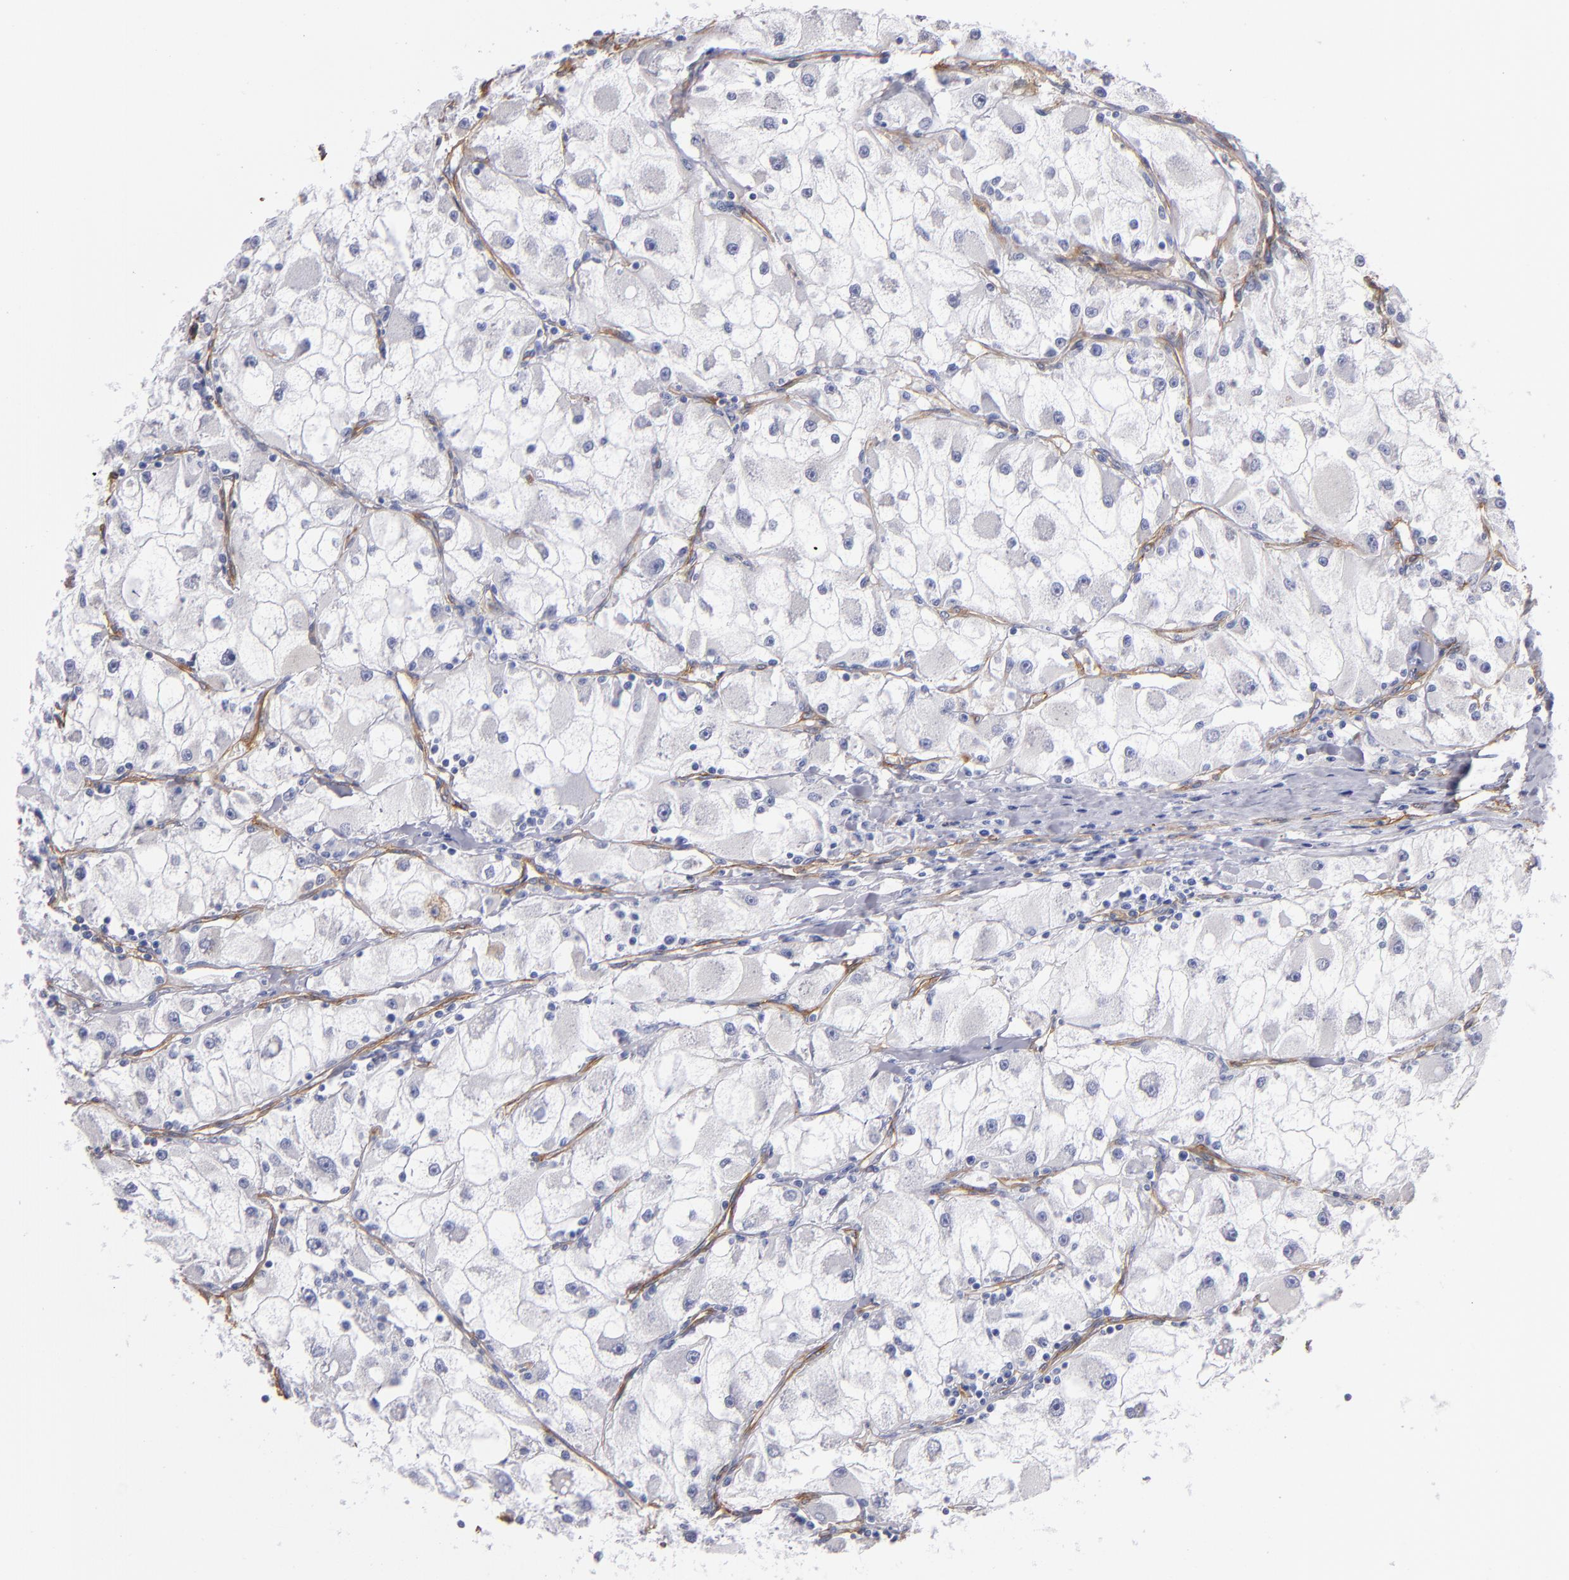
{"staining": {"intensity": "negative", "quantity": "none", "location": "none"}, "tissue": "renal cancer", "cell_type": "Tumor cells", "image_type": "cancer", "snomed": [{"axis": "morphology", "description": "Adenocarcinoma, NOS"}, {"axis": "topography", "description": "Kidney"}], "caption": "This micrograph is of renal cancer stained with immunohistochemistry (IHC) to label a protein in brown with the nuclei are counter-stained blue. There is no staining in tumor cells.", "gene": "LAMC1", "patient": {"sex": "female", "age": 73}}